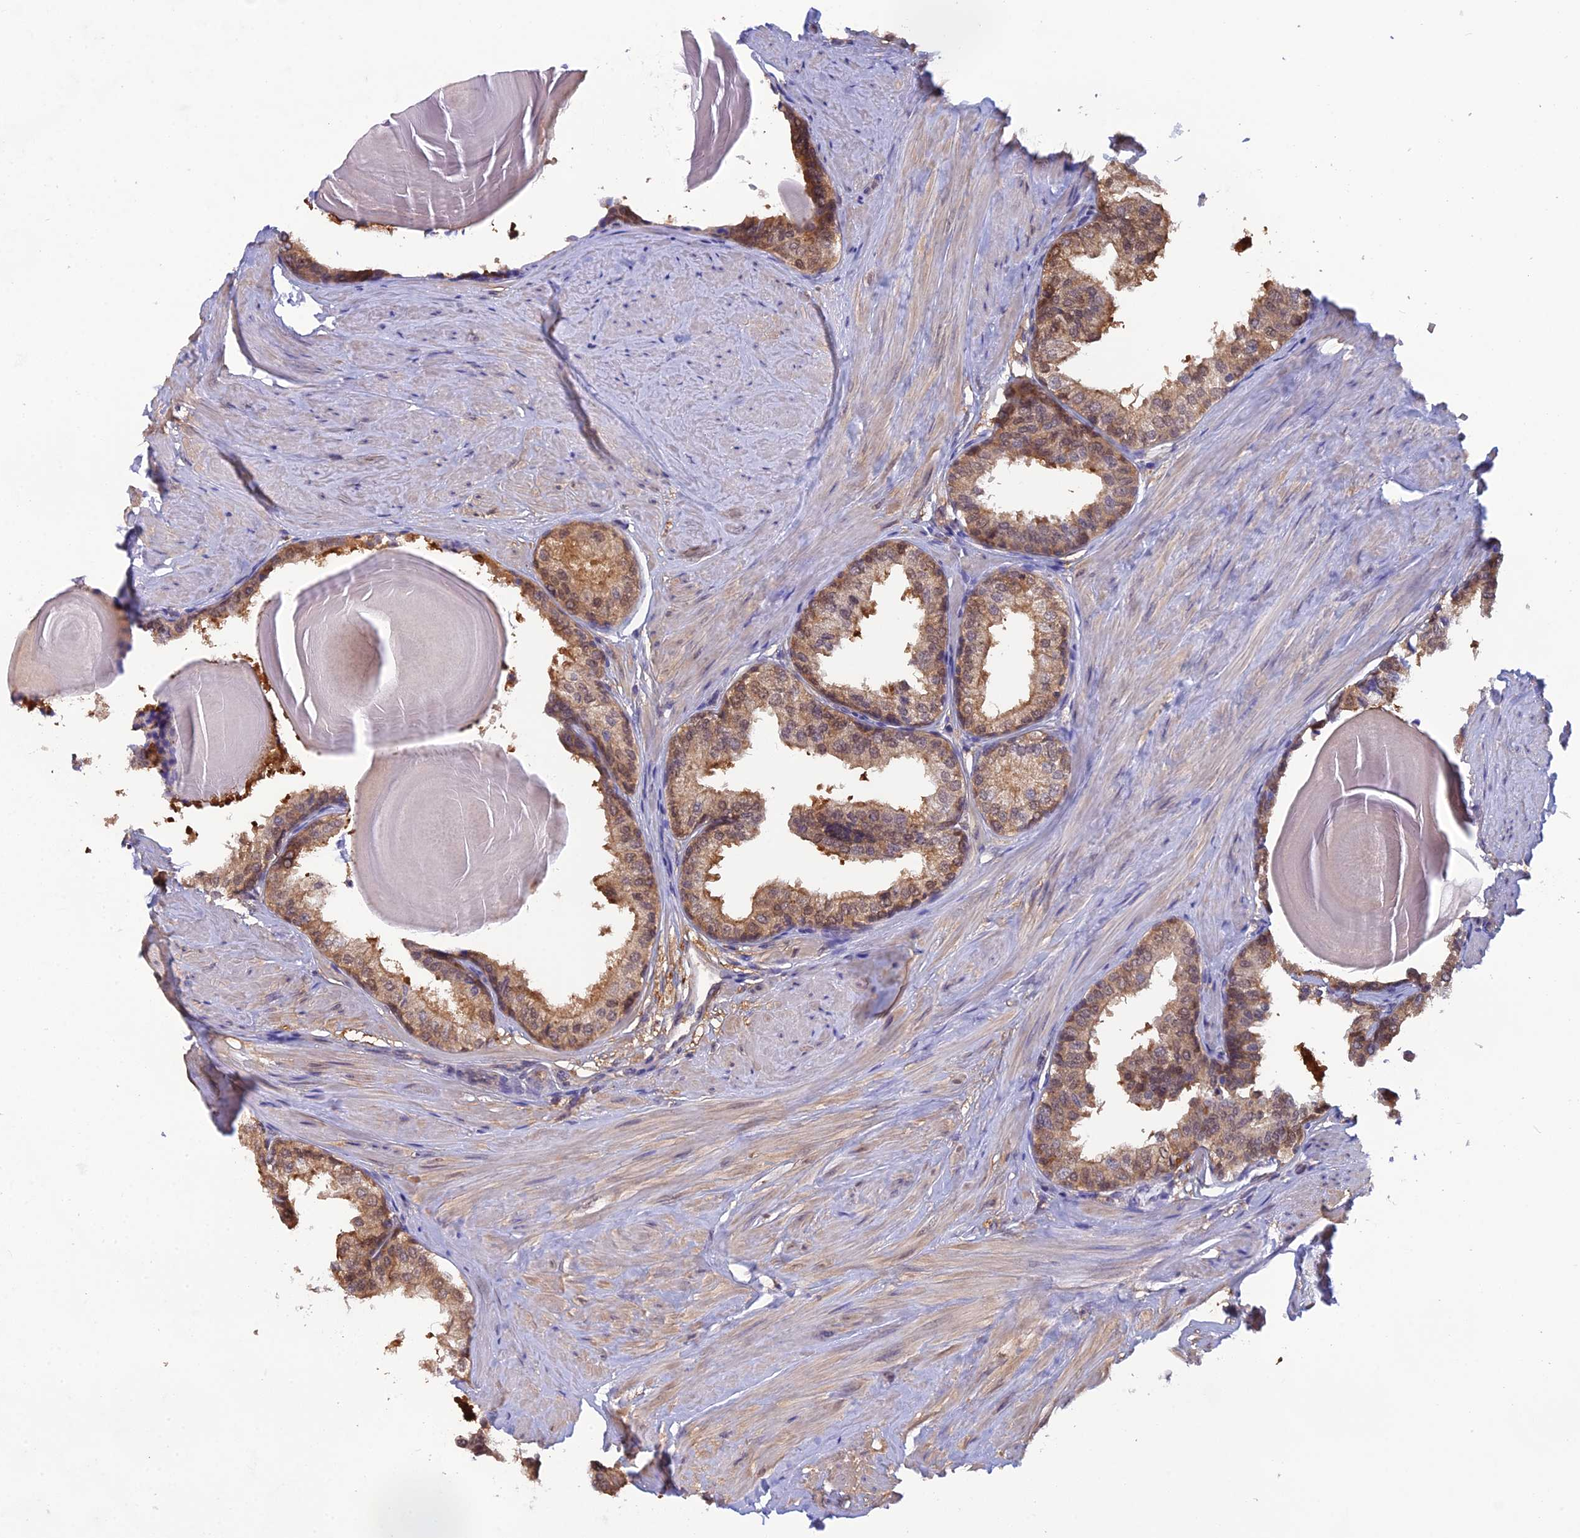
{"staining": {"intensity": "weak", "quantity": ">75%", "location": "cytoplasmic/membranous,nuclear"}, "tissue": "prostate", "cell_type": "Glandular cells", "image_type": "normal", "snomed": [{"axis": "morphology", "description": "Normal tissue, NOS"}, {"axis": "topography", "description": "Prostate"}], "caption": "Protein staining shows weak cytoplasmic/membranous,nuclear staining in about >75% of glandular cells in unremarkable prostate. (DAB = brown stain, brightfield microscopy at high magnification).", "gene": "HINT1", "patient": {"sex": "male", "age": 48}}